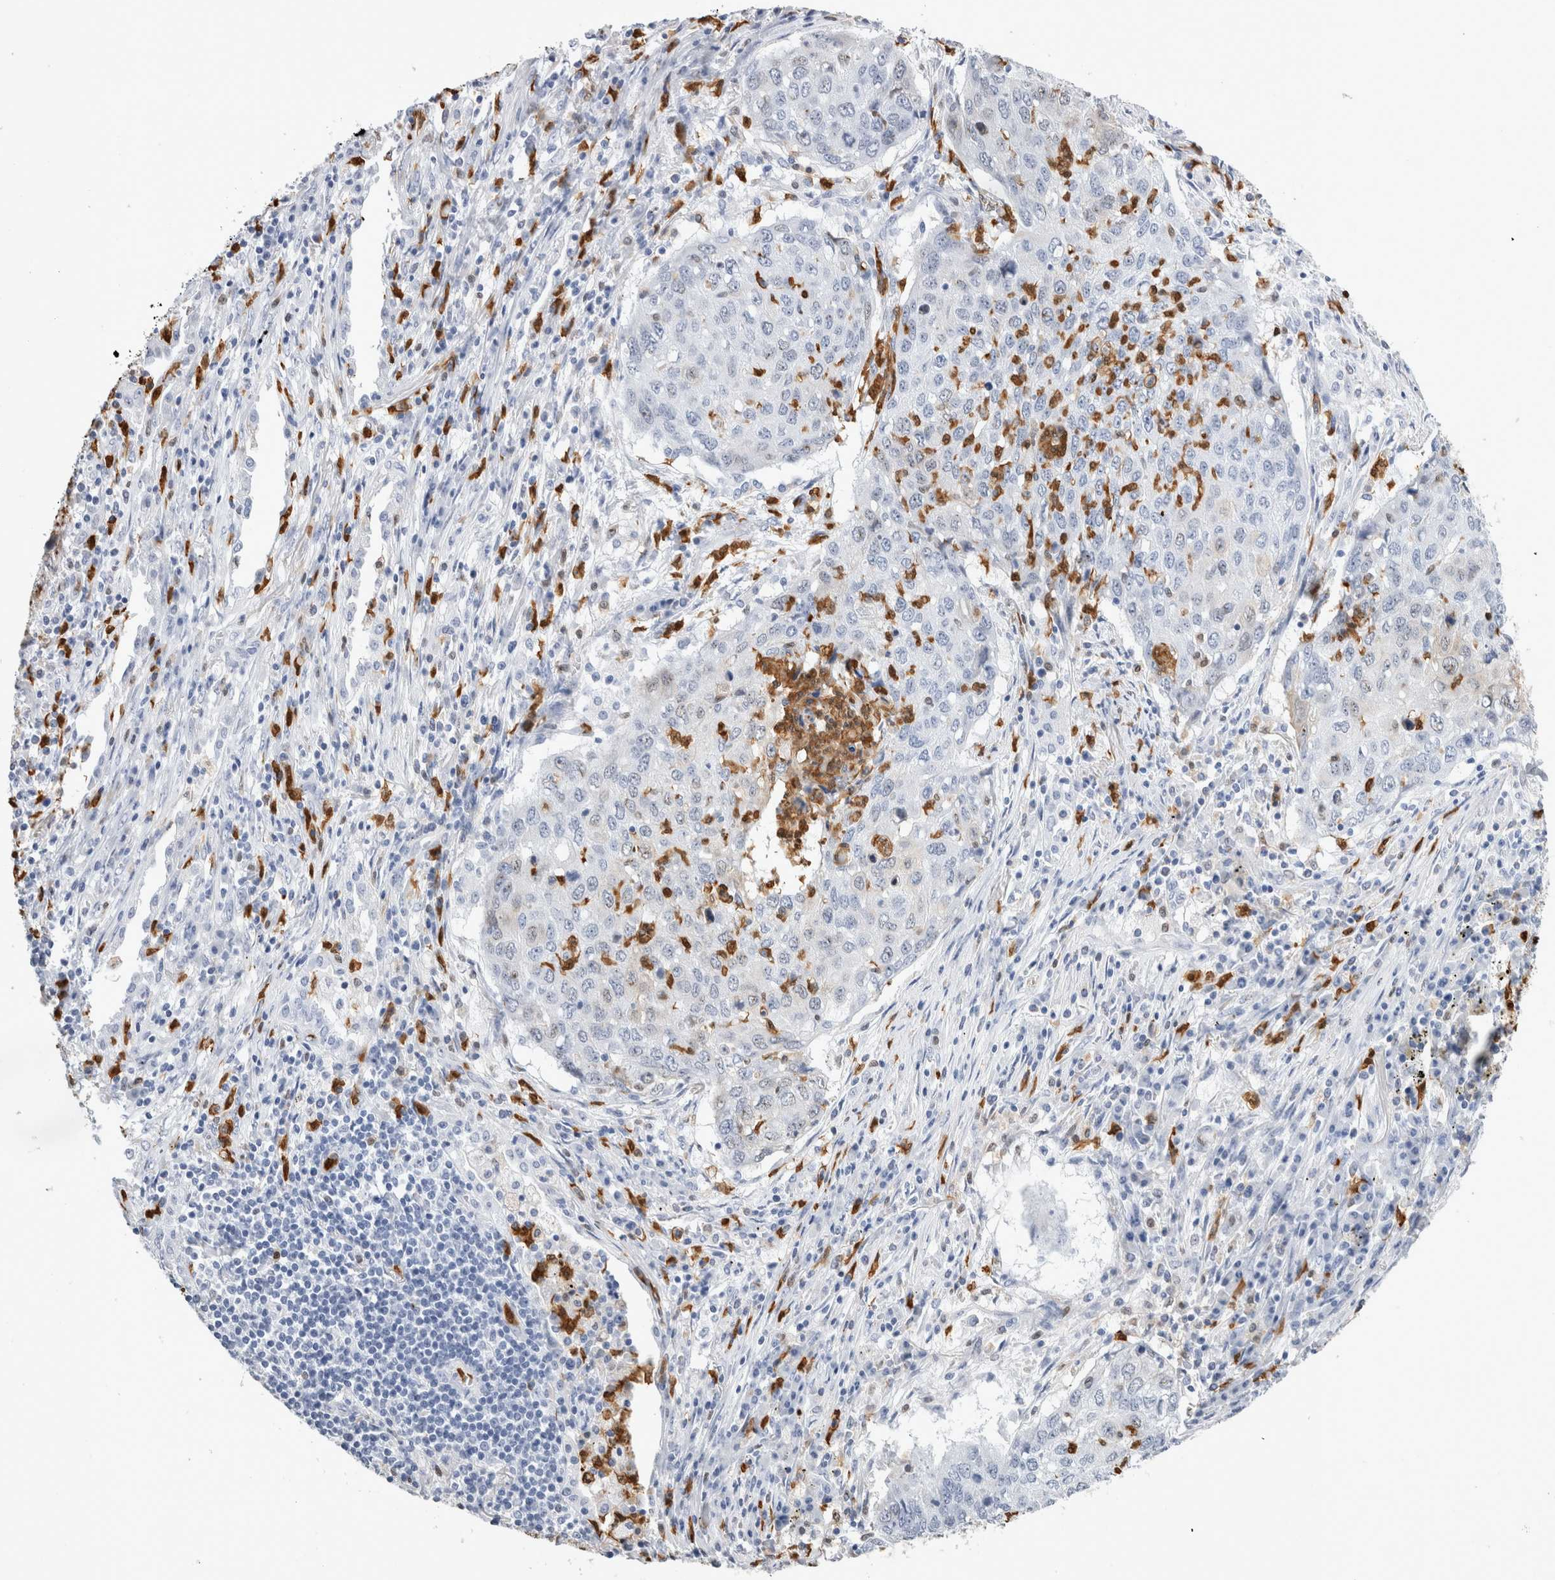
{"staining": {"intensity": "negative", "quantity": "none", "location": "none"}, "tissue": "lung cancer", "cell_type": "Tumor cells", "image_type": "cancer", "snomed": [{"axis": "morphology", "description": "Squamous cell carcinoma, NOS"}, {"axis": "topography", "description": "Lung"}], "caption": "Image shows no significant protein positivity in tumor cells of lung cancer (squamous cell carcinoma).", "gene": "SLC10A5", "patient": {"sex": "female", "age": 63}}